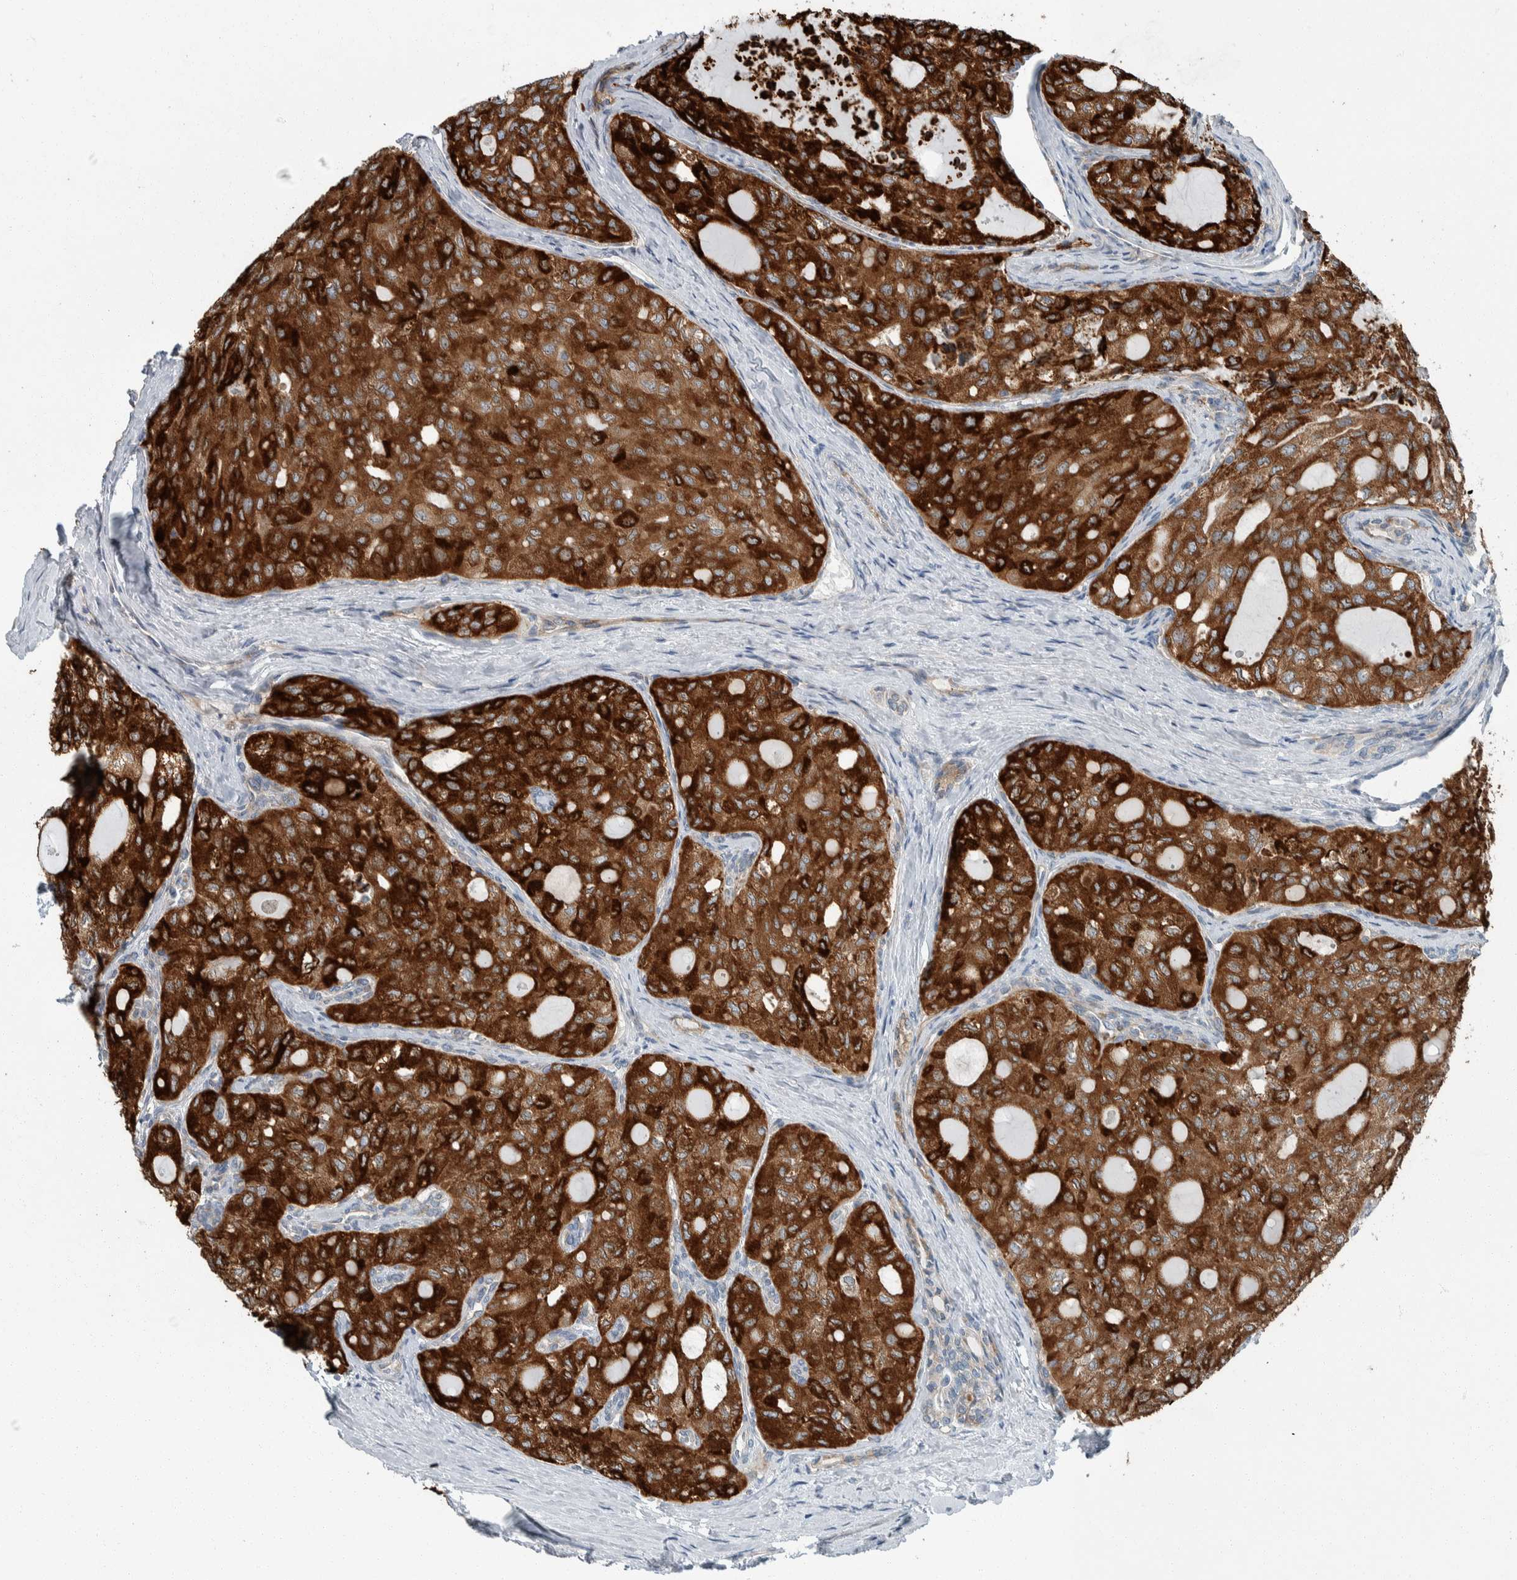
{"staining": {"intensity": "strong", "quantity": ">75%", "location": "cytoplasmic/membranous"}, "tissue": "thyroid cancer", "cell_type": "Tumor cells", "image_type": "cancer", "snomed": [{"axis": "morphology", "description": "Follicular adenoma carcinoma, NOS"}, {"axis": "topography", "description": "Thyroid gland"}], "caption": "High-power microscopy captured an IHC image of thyroid cancer, revealing strong cytoplasmic/membranous positivity in about >75% of tumor cells.", "gene": "USP25", "patient": {"sex": "male", "age": 75}}